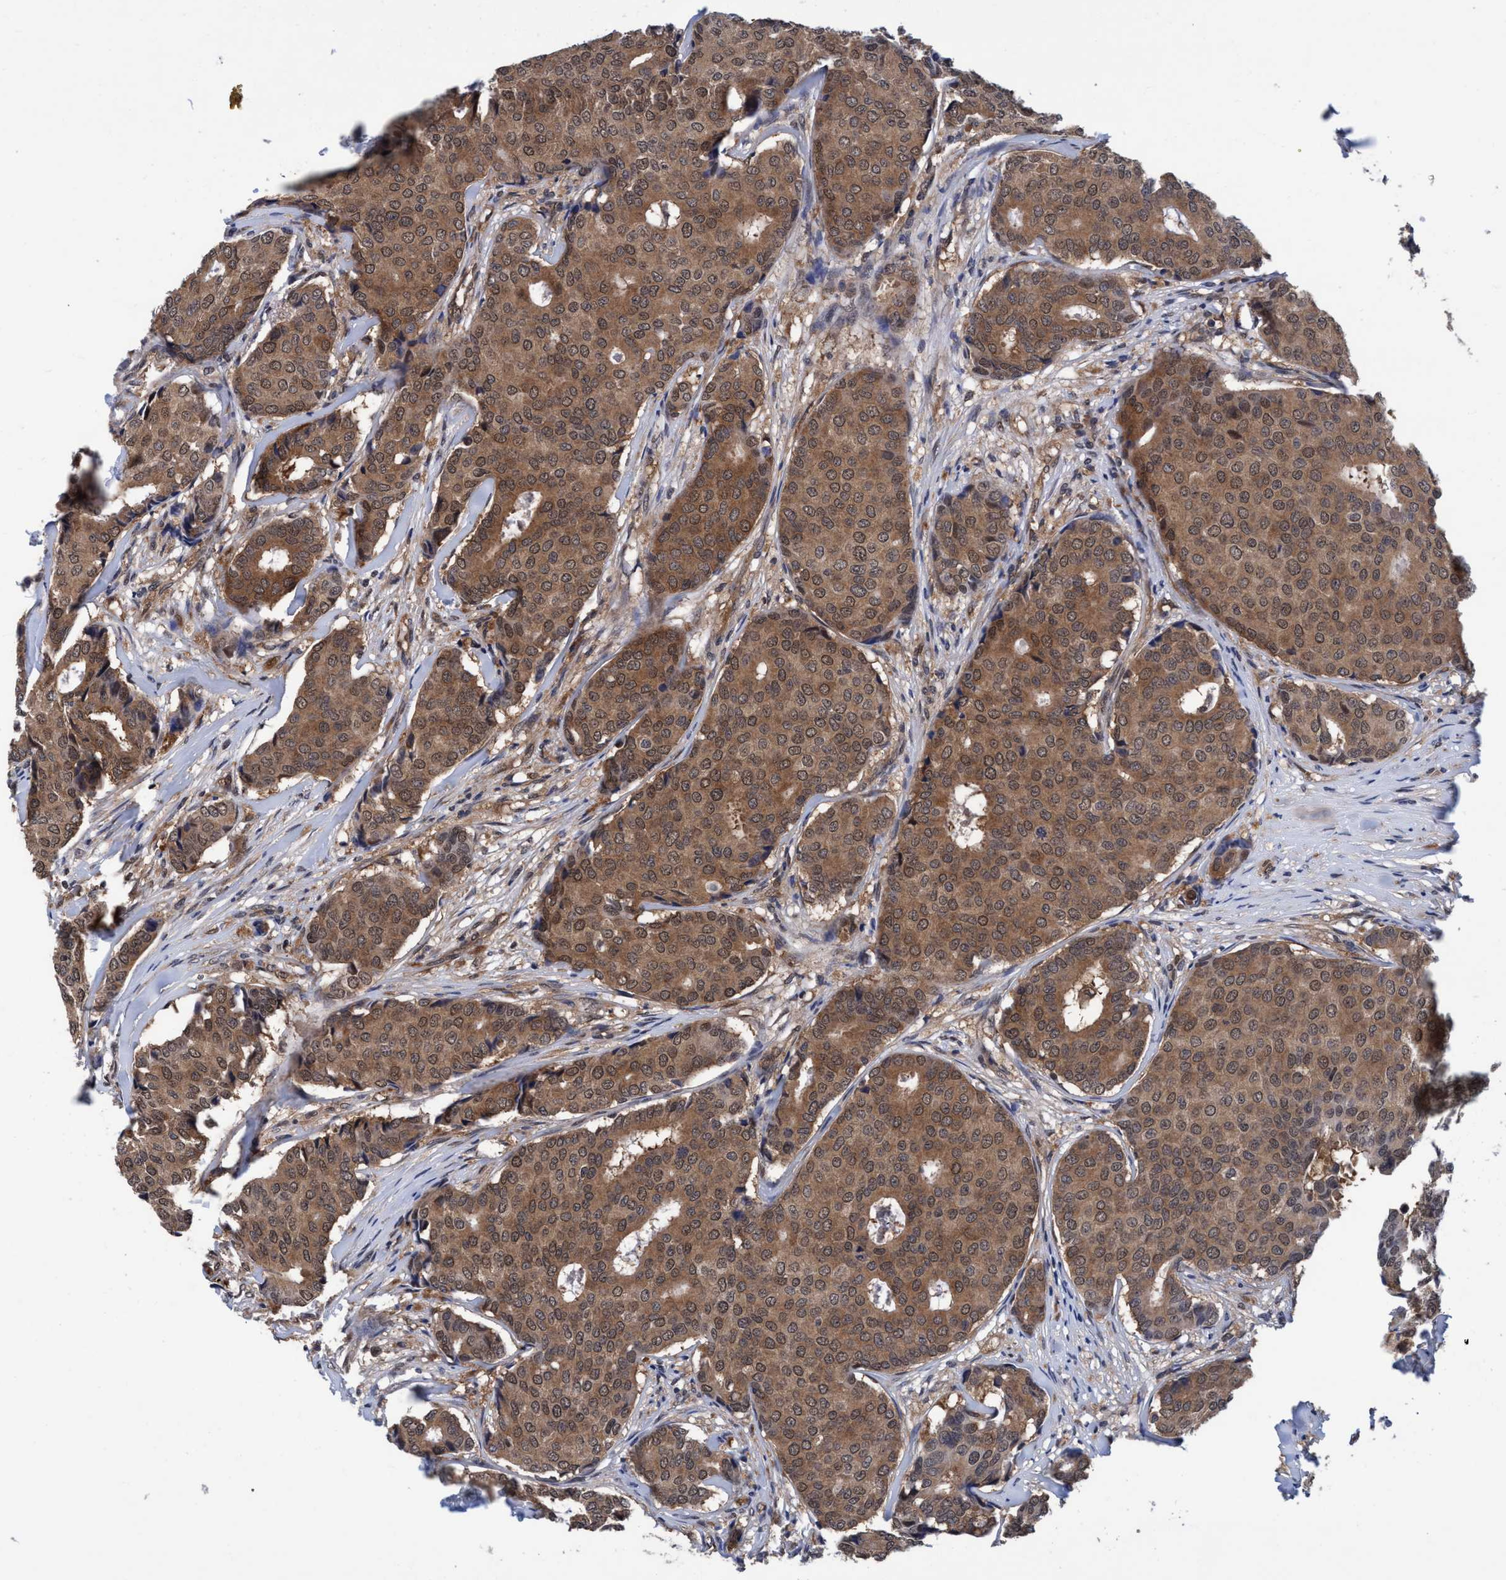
{"staining": {"intensity": "moderate", "quantity": ">75%", "location": "cytoplasmic/membranous,nuclear"}, "tissue": "breast cancer", "cell_type": "Tumor cells", "image_type": "cancer", "snomed": [{"axis": "morphology", "description": "Duct carcinoma"}, {"axis": "topography", "description": "Breast"}], "caption": "Human breast intraductal carcinoma stained for a protein (brown) displays moderate cytoplasmic/membranous and nuclear positive positivity in approximately >75% of tumor cells.", "gene": "PSMD12", "patient": {"sex": "female", "age": 75}}